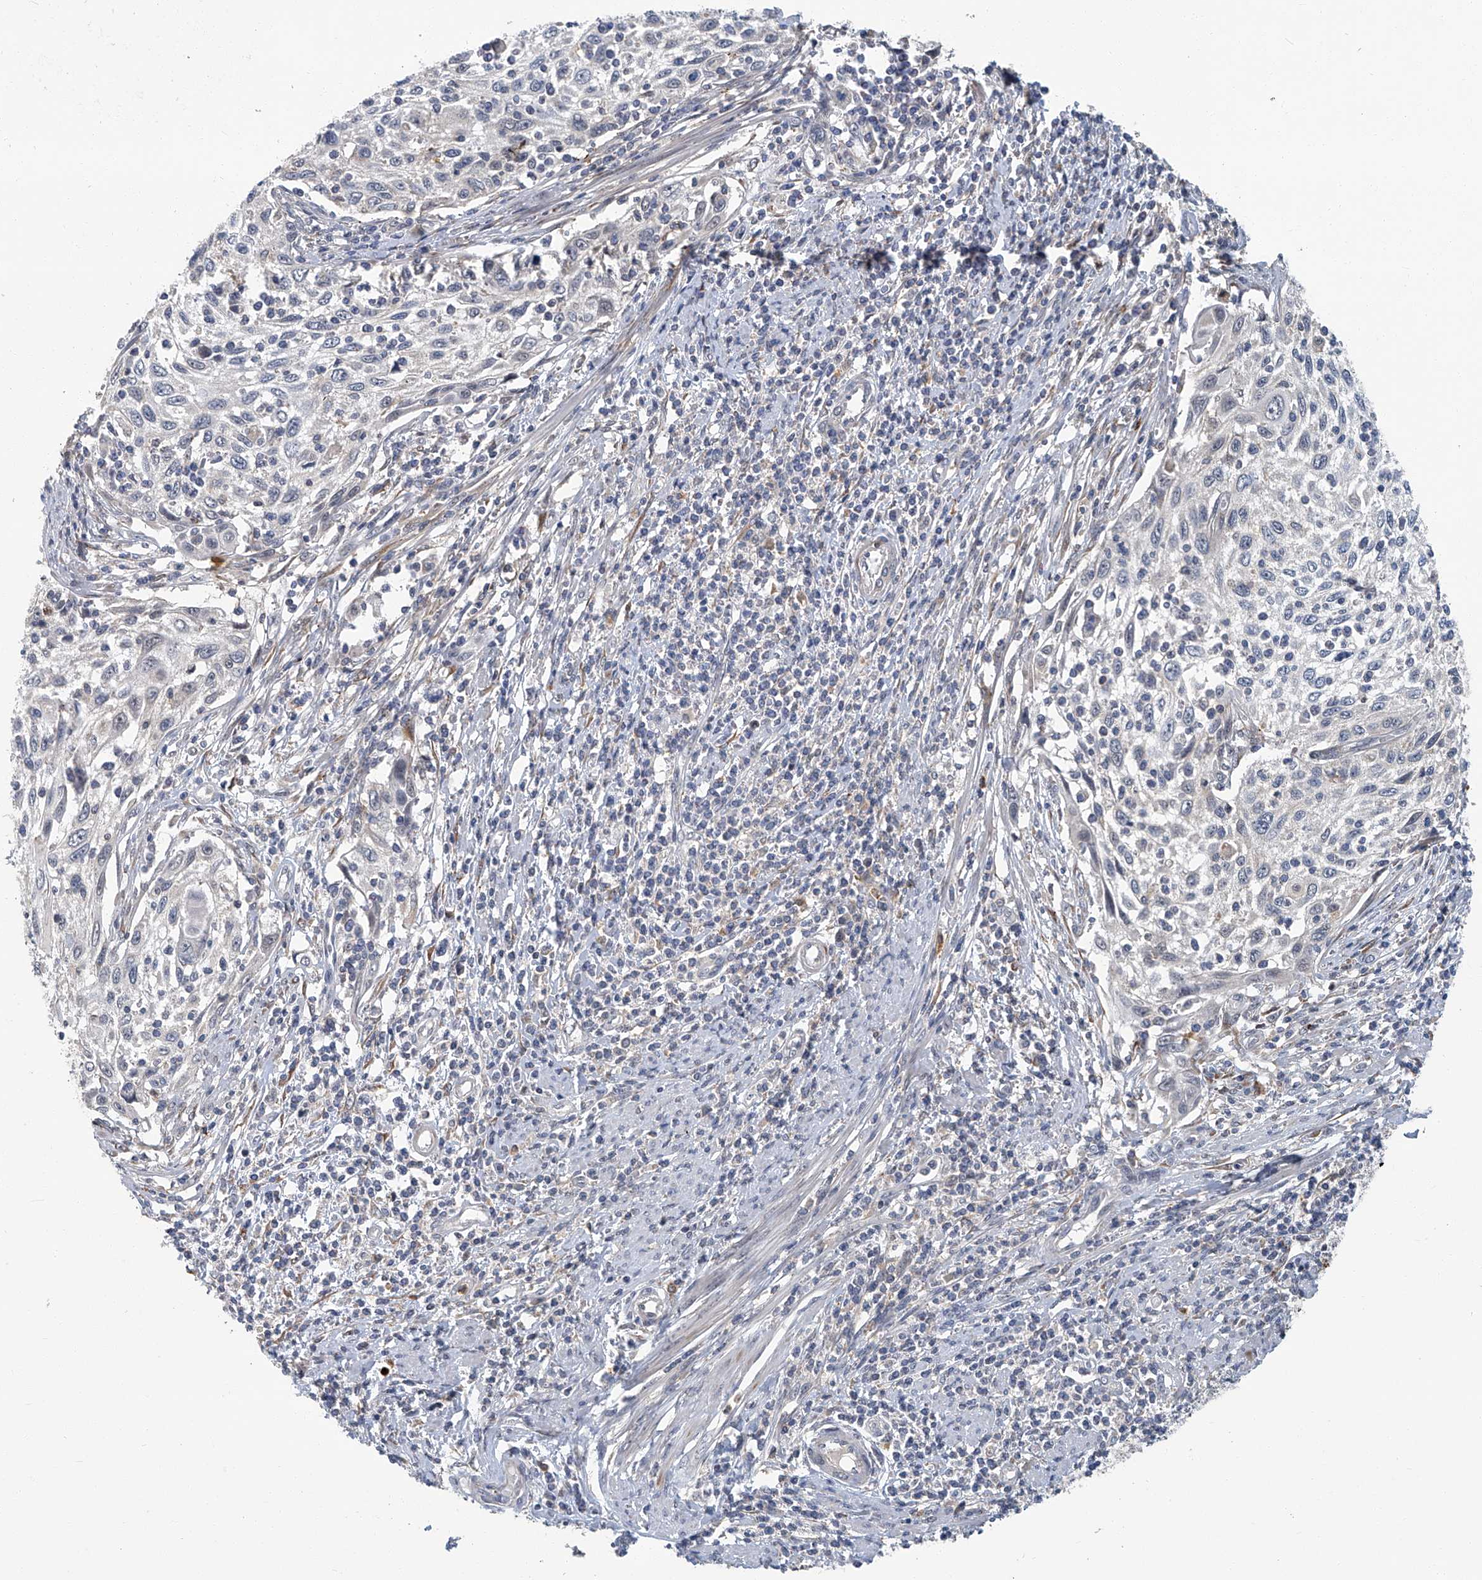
{"staining": {"intensity": "negative", "quantity": "none", "location": "none"}, "tissue": "cervical cancer", "cell_type": "Tumor cells", "image_type": "cancer", "snomed": [{"axis": "morphology", "description": "Squamous cell carcinoma, NOS"}, {"axis": "topography", "description": "Cervix"}], "caption": "This is a histopathology image of immunohistochemistry (IHC) staining of squamous cell carcinoma (cervical), which shows no positivity in tumor cells.", "gene": "AKNAD1", "patient": {"sex": "female", "age": 70}}